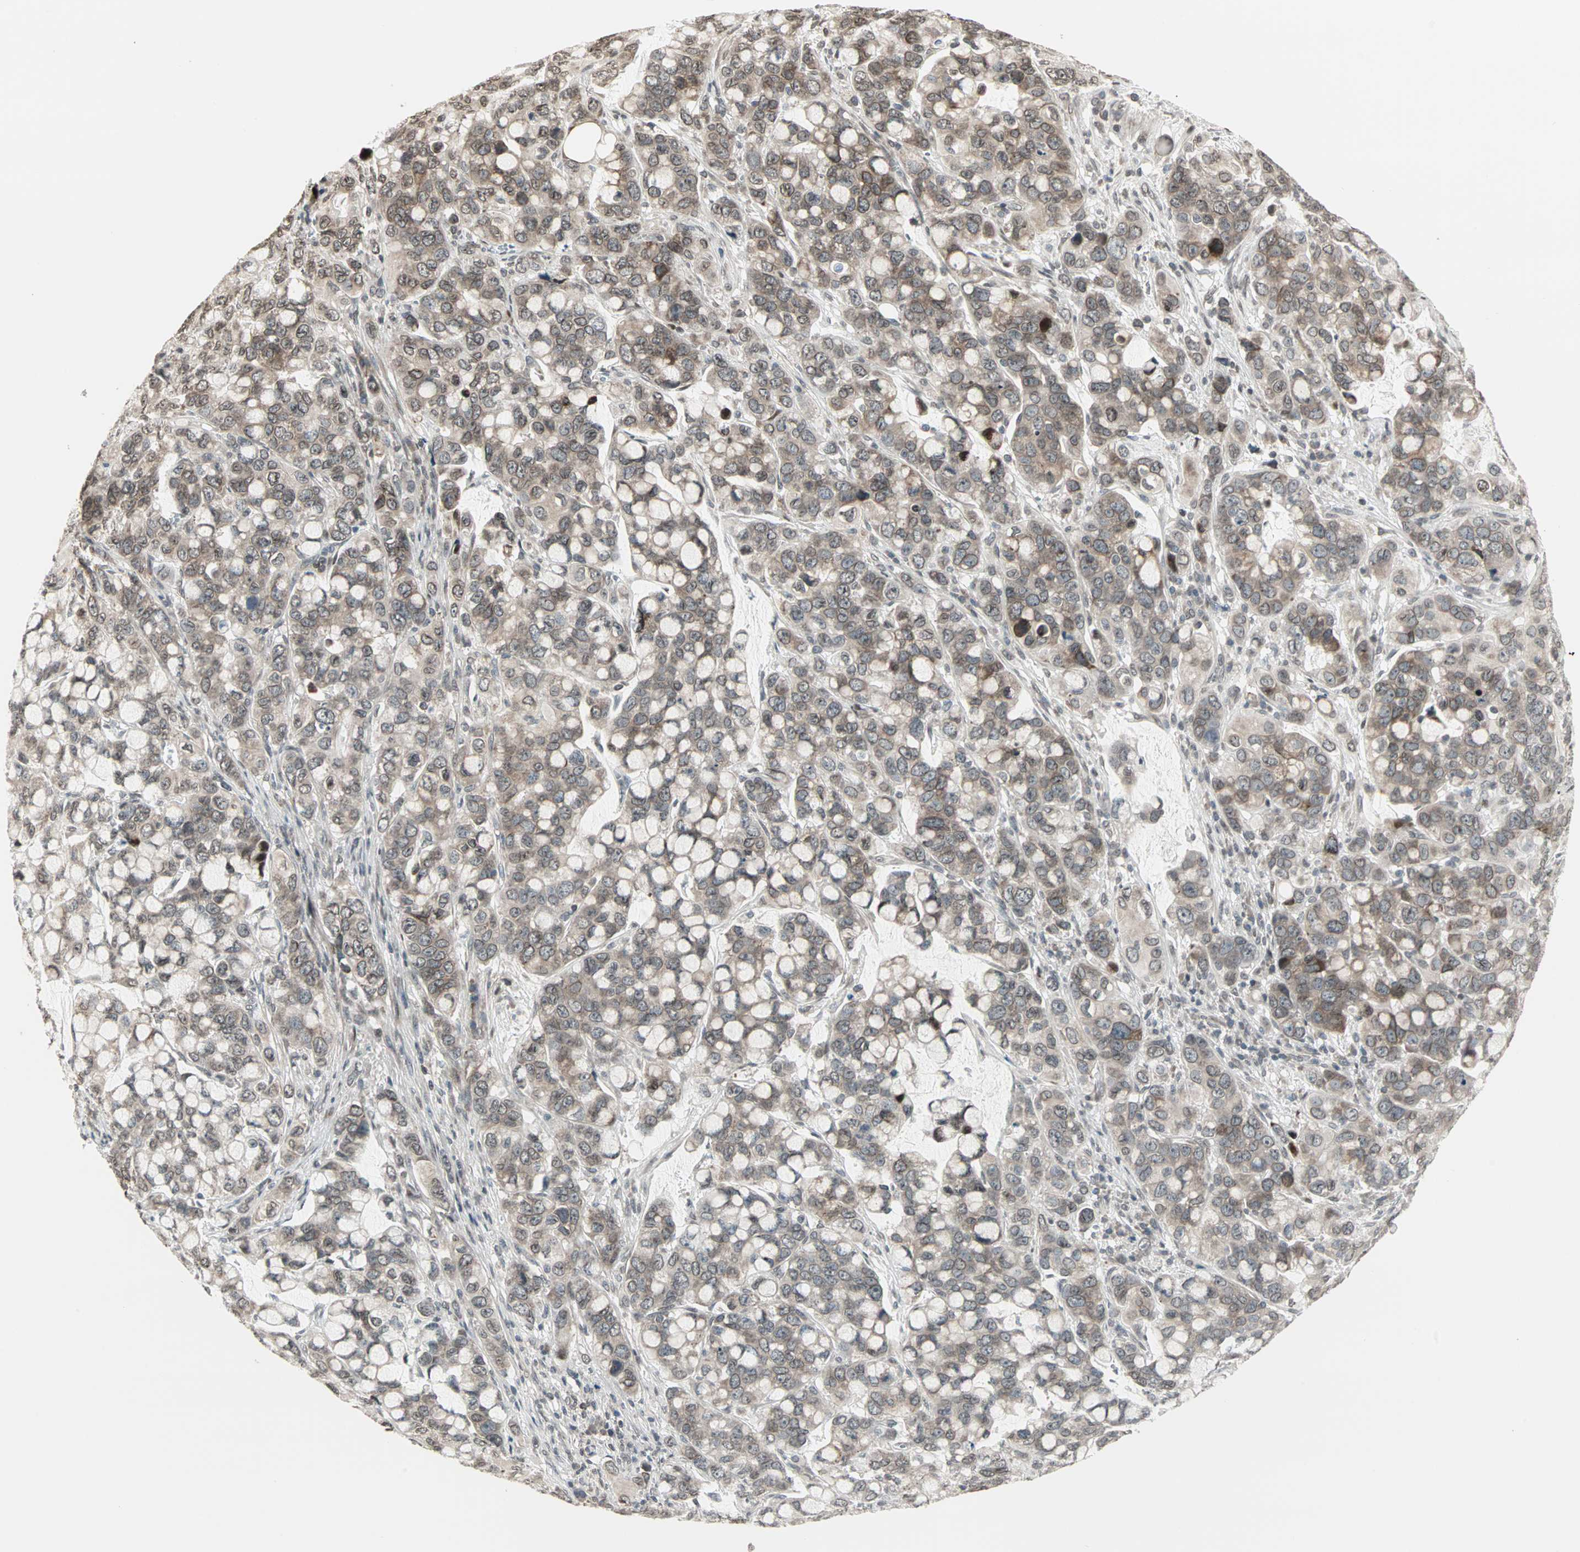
{"staining": {"intensity": "weak", "quantity": ">75%", "location": "cytoplasmic/membranous,nuclear"}, "tissue": "stomach cancer", "cell_type": "Tumor cells", "image_type": "cancer", "snomed": [{"axis": "morphology", "description": "Adenocarcinoma, NOS"}, {"axis": "topography", "description": "Stomach, lower"}], "caption": "Human stomach cancer stained with a protein marker shows weak staining in tumor cells.", "gene": "CBLC", "patient": {"sex": "male", "age": 84}}